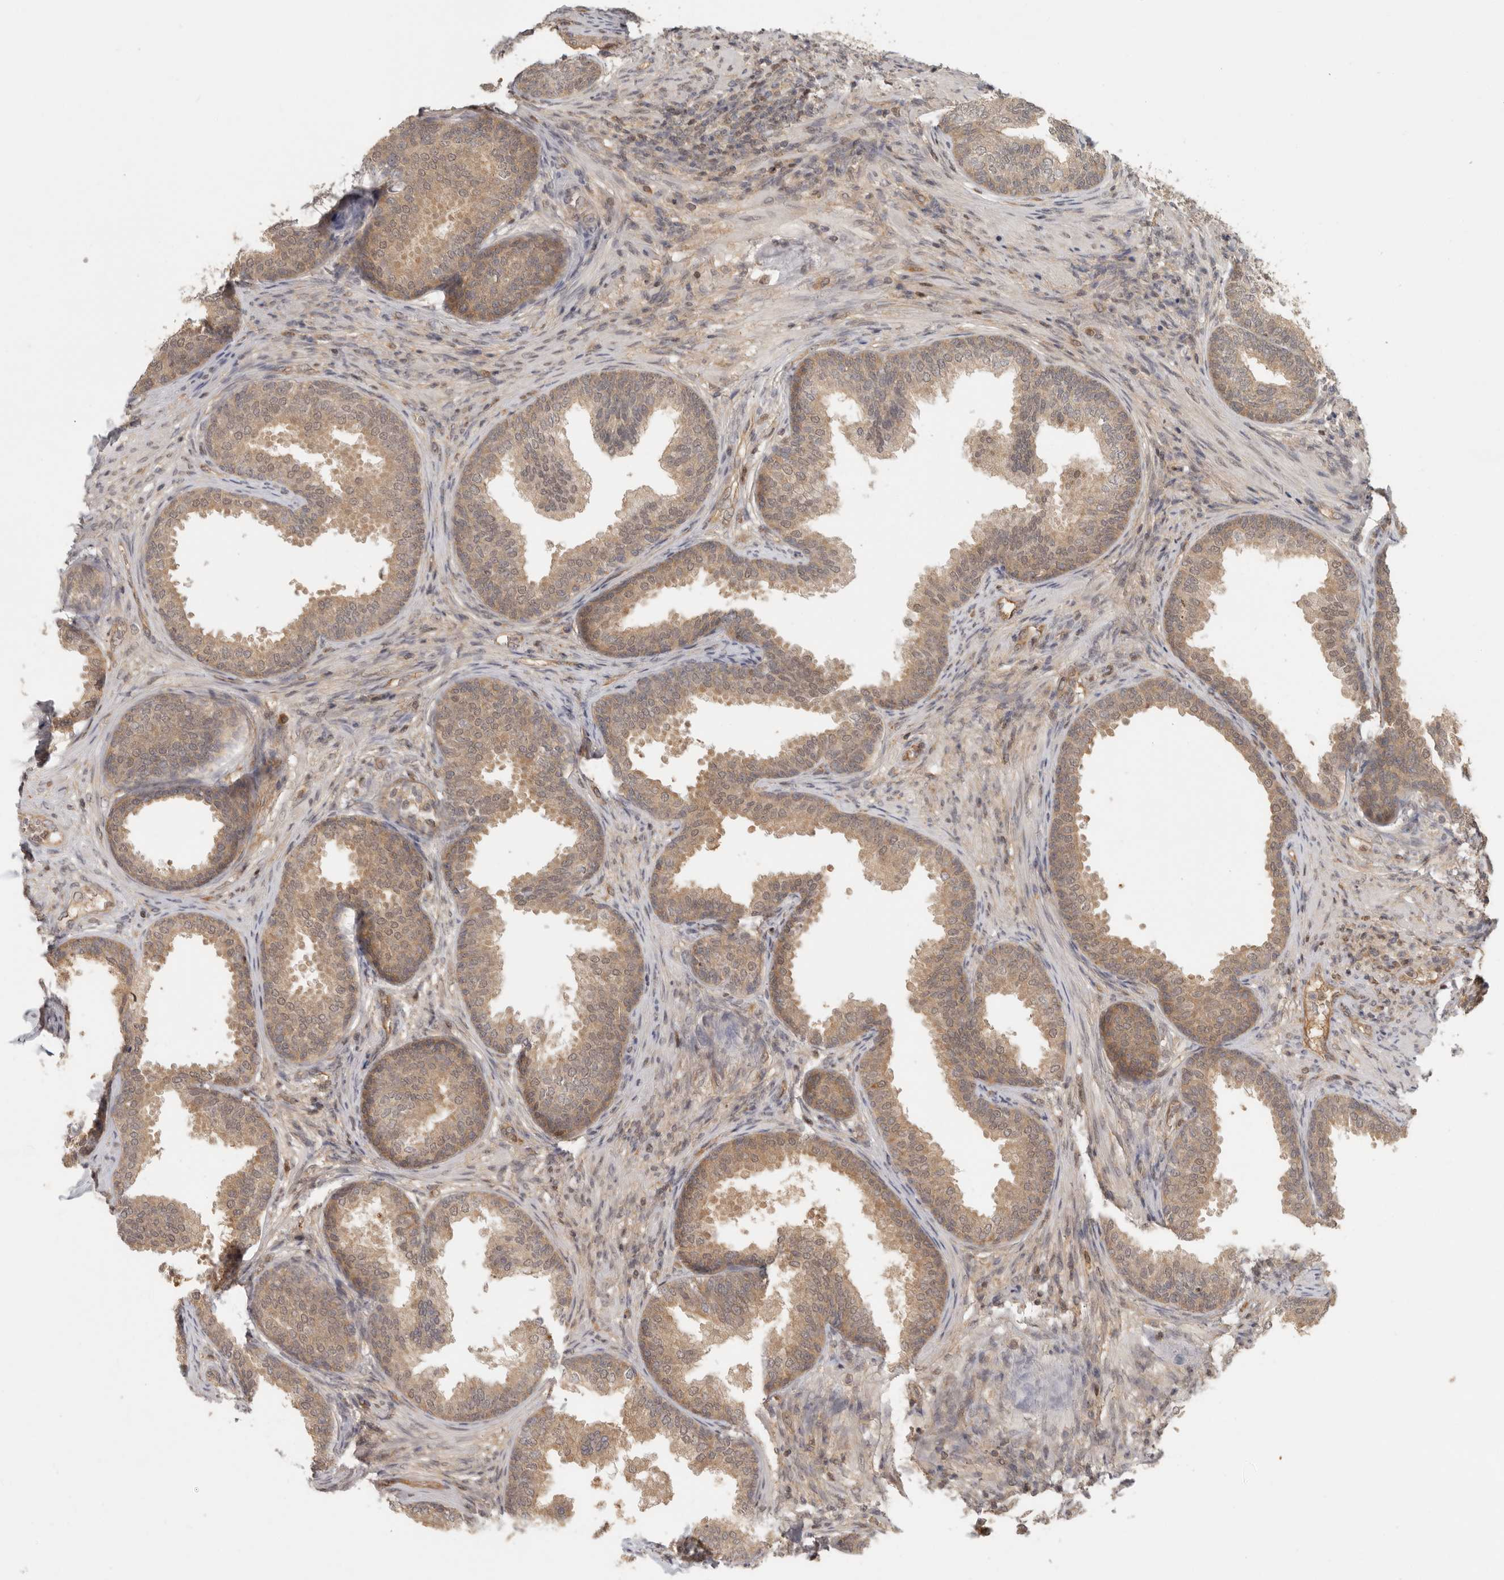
{"staining": {"intensity": "moderate", "quantity": ">75%", "location": "cytoplasmic/membranous,nuclear"}, "tissue": "prostate", "cell_type": "Glandular cells", "image_type": "normal", "snomed": [{"axis": "morphology", "description": "Normal tissue, NOS"}, {"axis": "topography", "description": "Prostate"}], "caption": "A high-resolution histopathology image shows immunohistochemistry (IHC) staining of benign prostate, which reveals moderate cytoplasmic/membranous,nuclear staining in approximately >75% of glandular cells. The protein of interest is stained brown, and the nuclei are stained in blue (DAB (3,3'-diaminobenzidine) IHC with brightfield microscopy, high magnification).", "gene": "PSMA5", "patient": {"sex": "male", "age": 76}}